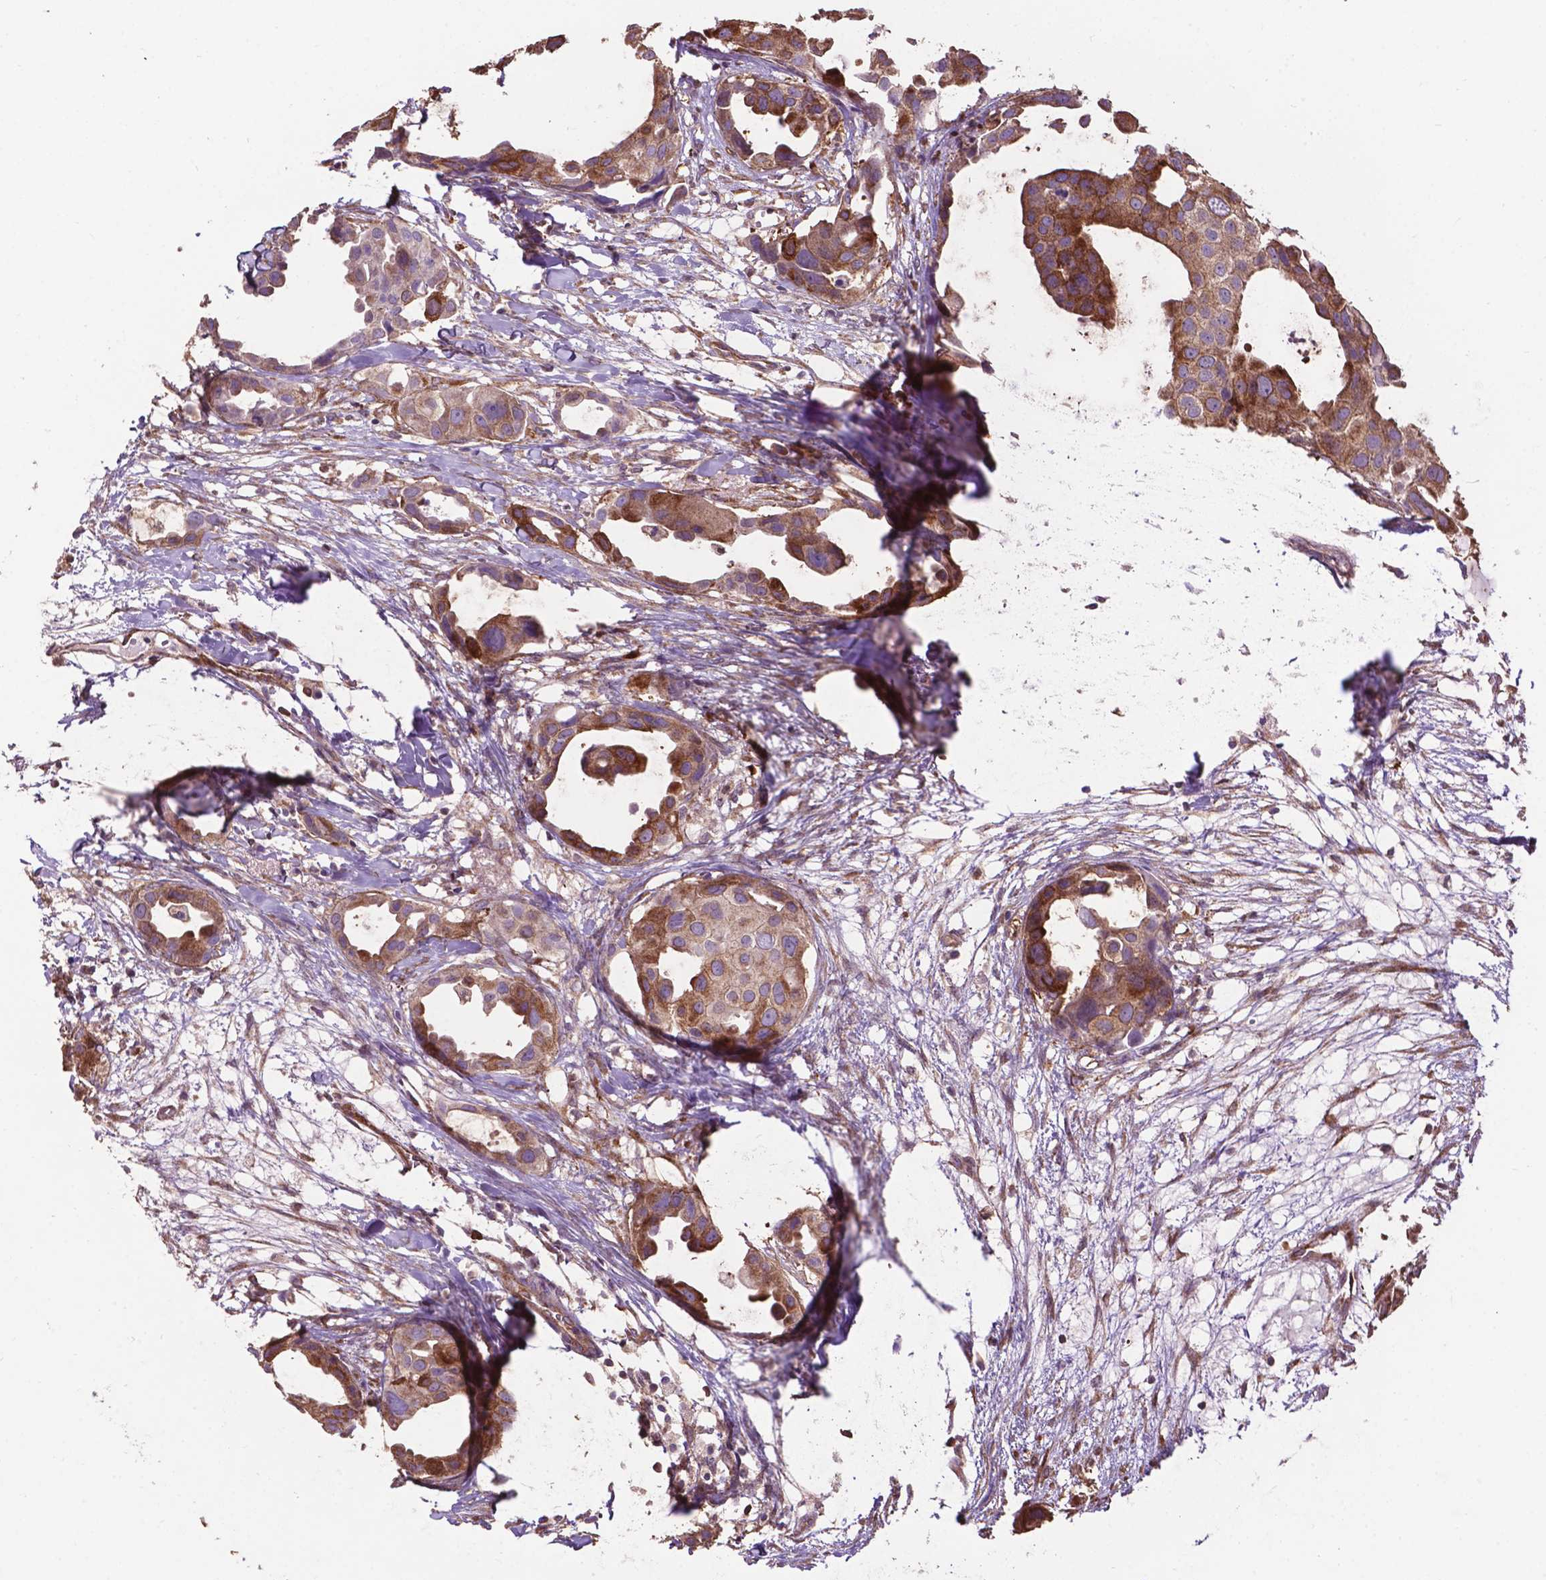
{"staining": {"intensity": "strong", "quantity": ">75%", "location": "cytoplasmic/membranous"}, "tissue": "breast cancer", "cell_type": "Tumor cells", "image_type": "cancer", "snomed": [{"axis": "morphology", "description": "Duct carcinoma"}, {"axis": "topography", "description": "Breast"}], "caption": "Immunohistochemistry staining of breast cancer, which displays high levels of strong cytoplasmic/membranous positivity in approximately >75% of tumor cells indicating strong cytoplasmic/membranous protein staining. The staining was performed using DAB (brown) for protein detection and nuclei were counterstained in hematoxylin (blue).", "gene": "SMAD3", "patient": {"sex": "female", "age": 38}}